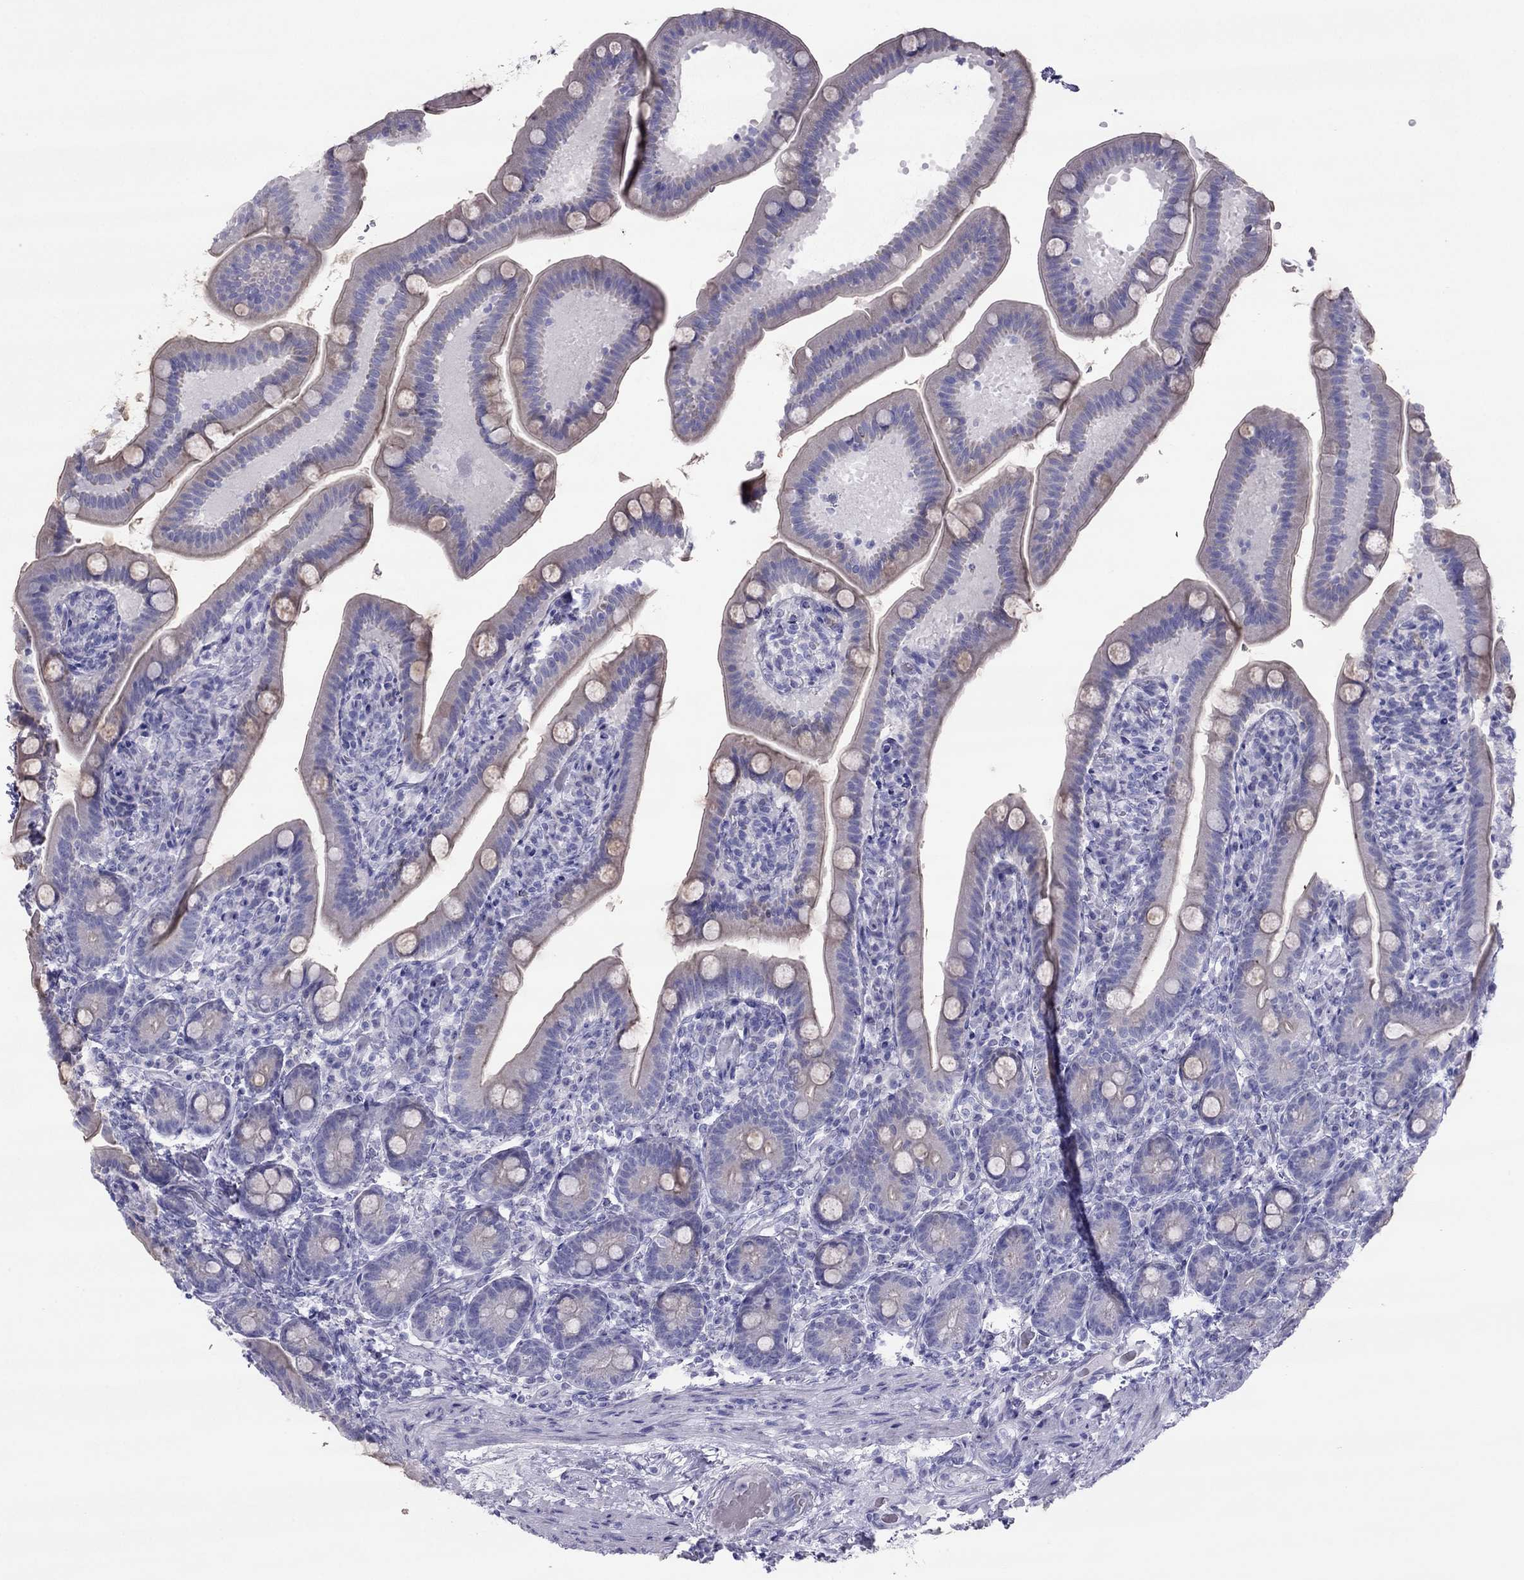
{"staining": {"intensity": "negative", "quantity": "none", "location": "none"}, "tissue": "small intestine", "cell_type": "Glandular cells", "image_type": "normal", "snomed": [{"axis": "morphology", "description": "Normal tissue, NOS"}, {"axis": "topography", "description": "Small intestine"}], "caption": "Small intestine stained for a protein using immunohistochemistry displays no positivity glandular cells.", "gene": "MAEL", "patient": {"sex": "male", "age": 66}}